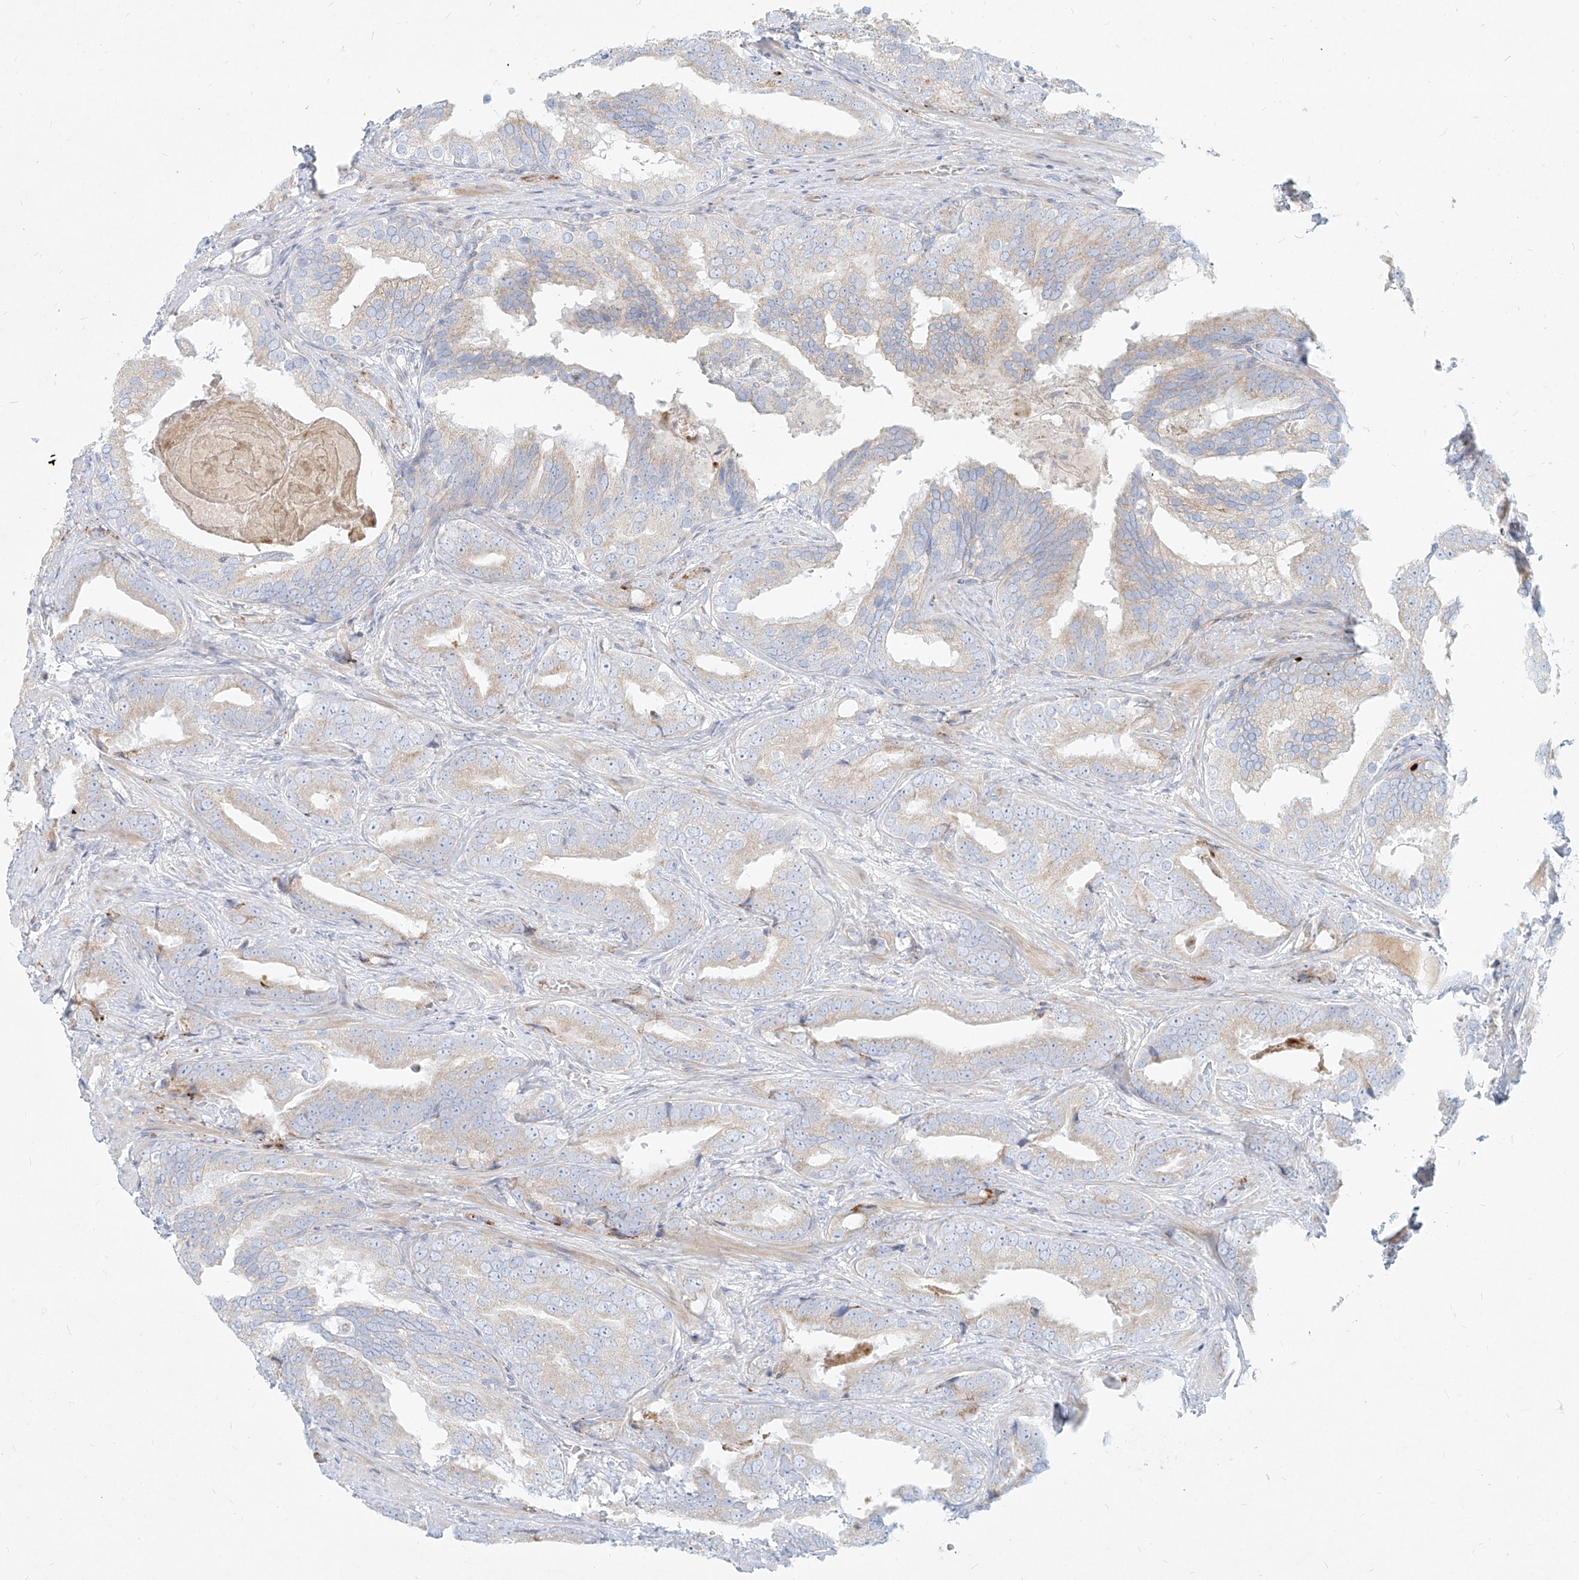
{"staining": {"intensity": "negative", "quantity": "none", "location": "none"}, "tissue": "prostate cancer", "cell_type": "Tumor cells", "image_type": "cancer", "snomed": [{"axis": "morphology", "description": "Adenocarcinoma, Low grade"}, {"axis": "topography", "description": "Prostate"}], "caption": "This is a histopathology image of immunohistochemistry staining of low-grade adenocarcinoma (prostate), which shows no positivity in tumor cells.", "gene": "MTX2", "patient": {"sex": "male", "age": 67}}